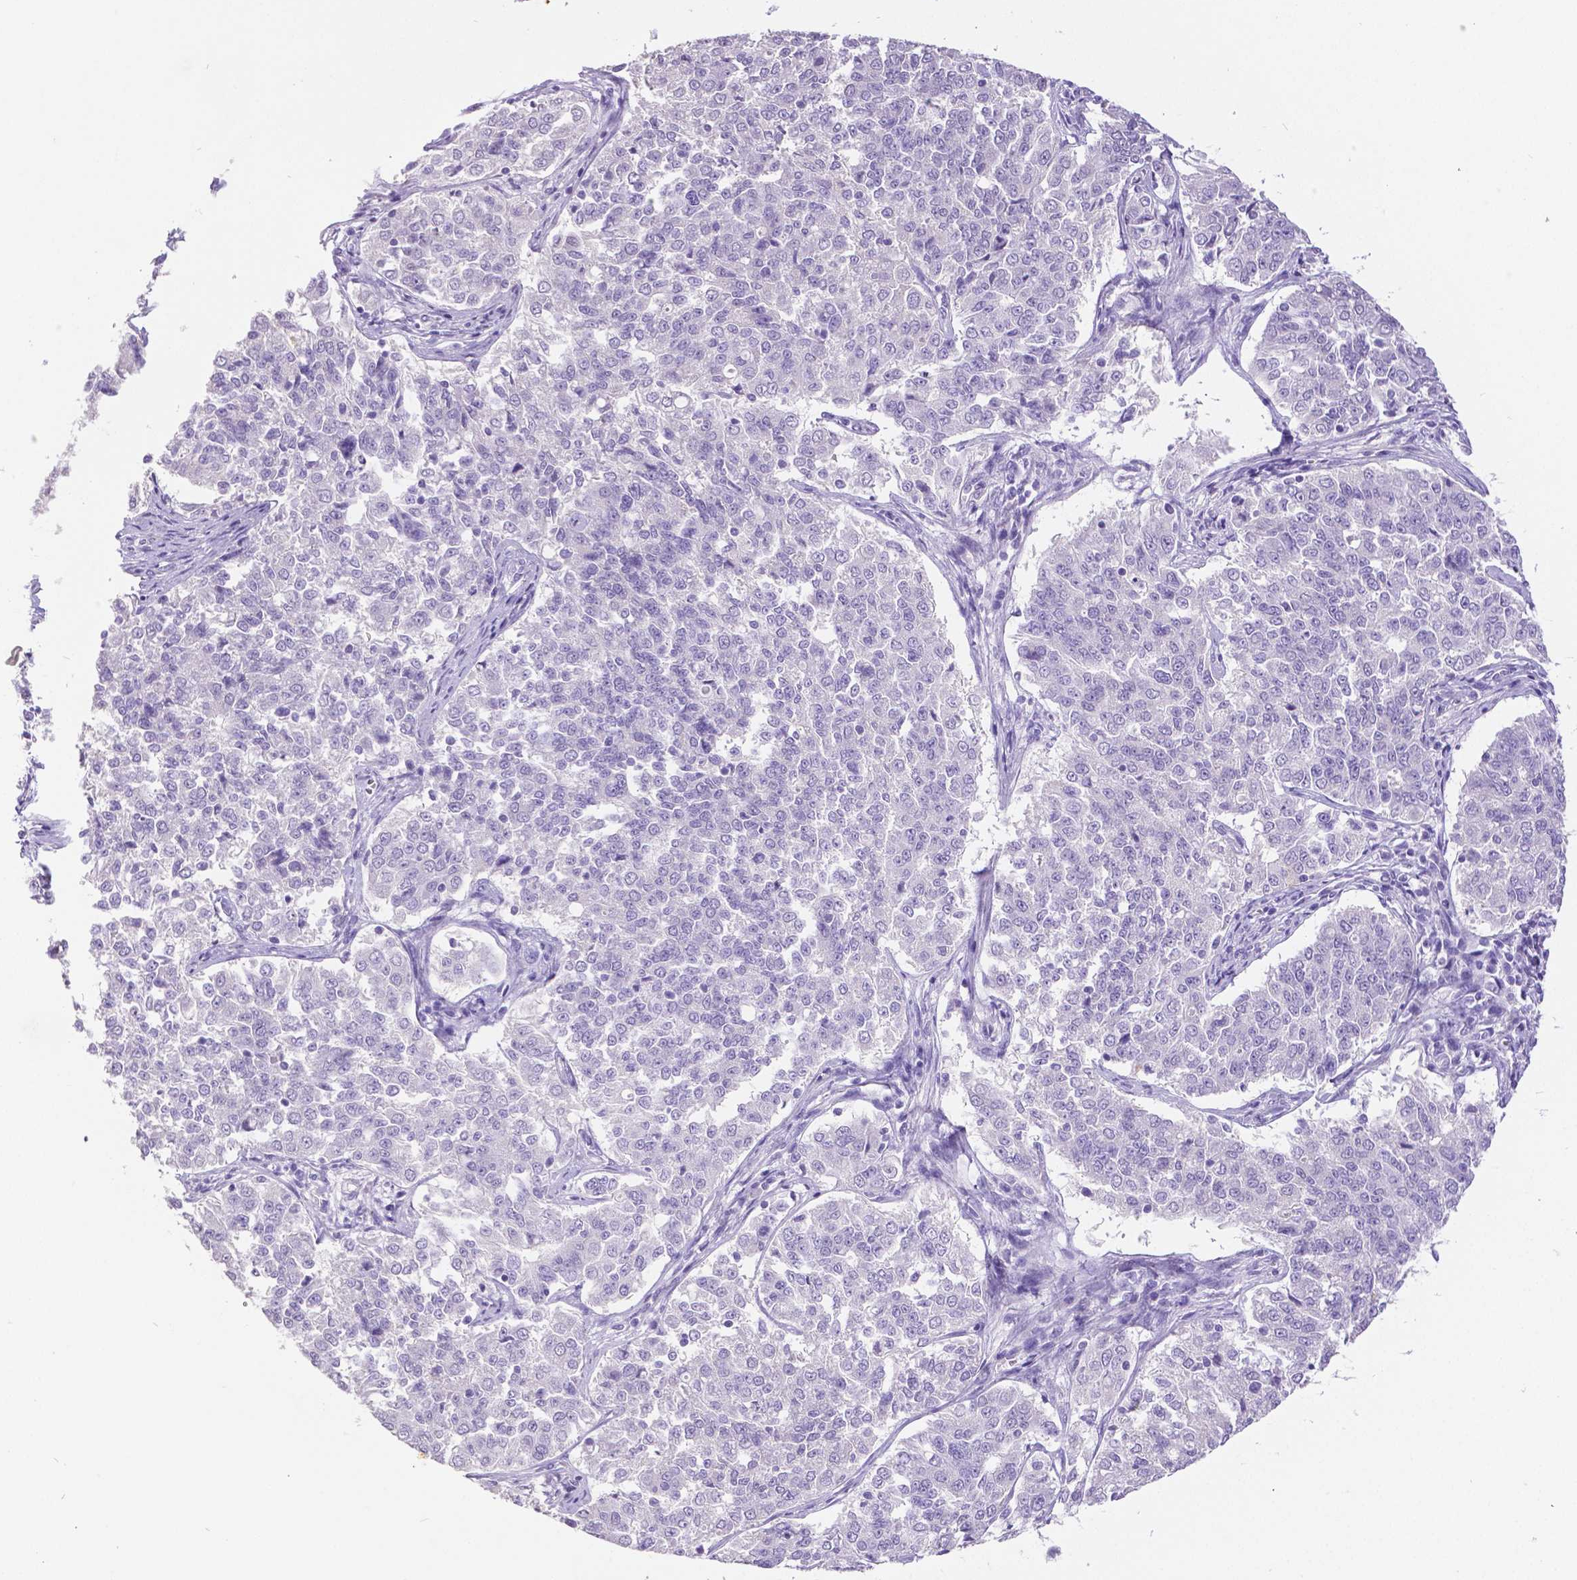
{"staining": {"intensity": "negative", "quantity": "none", "location": "none"}, "tissue": "endometrial cancer", "cell_type": "Tumor cells", "image_type": "cancer", "snomed": [{"axis": "morphology", "description": "Adenocarcinoma, NOS"}, {"axis": "topography", "description": "Endometrium"}], "caption": "DAB (3,3'-diaminobenzidine) immunohistochemical staining of human adenocarcinoma (endometrial) shows no significant expression in tumor cells.", "gene": "SATB2", "patient": {"sex": "female", "age": 43}}